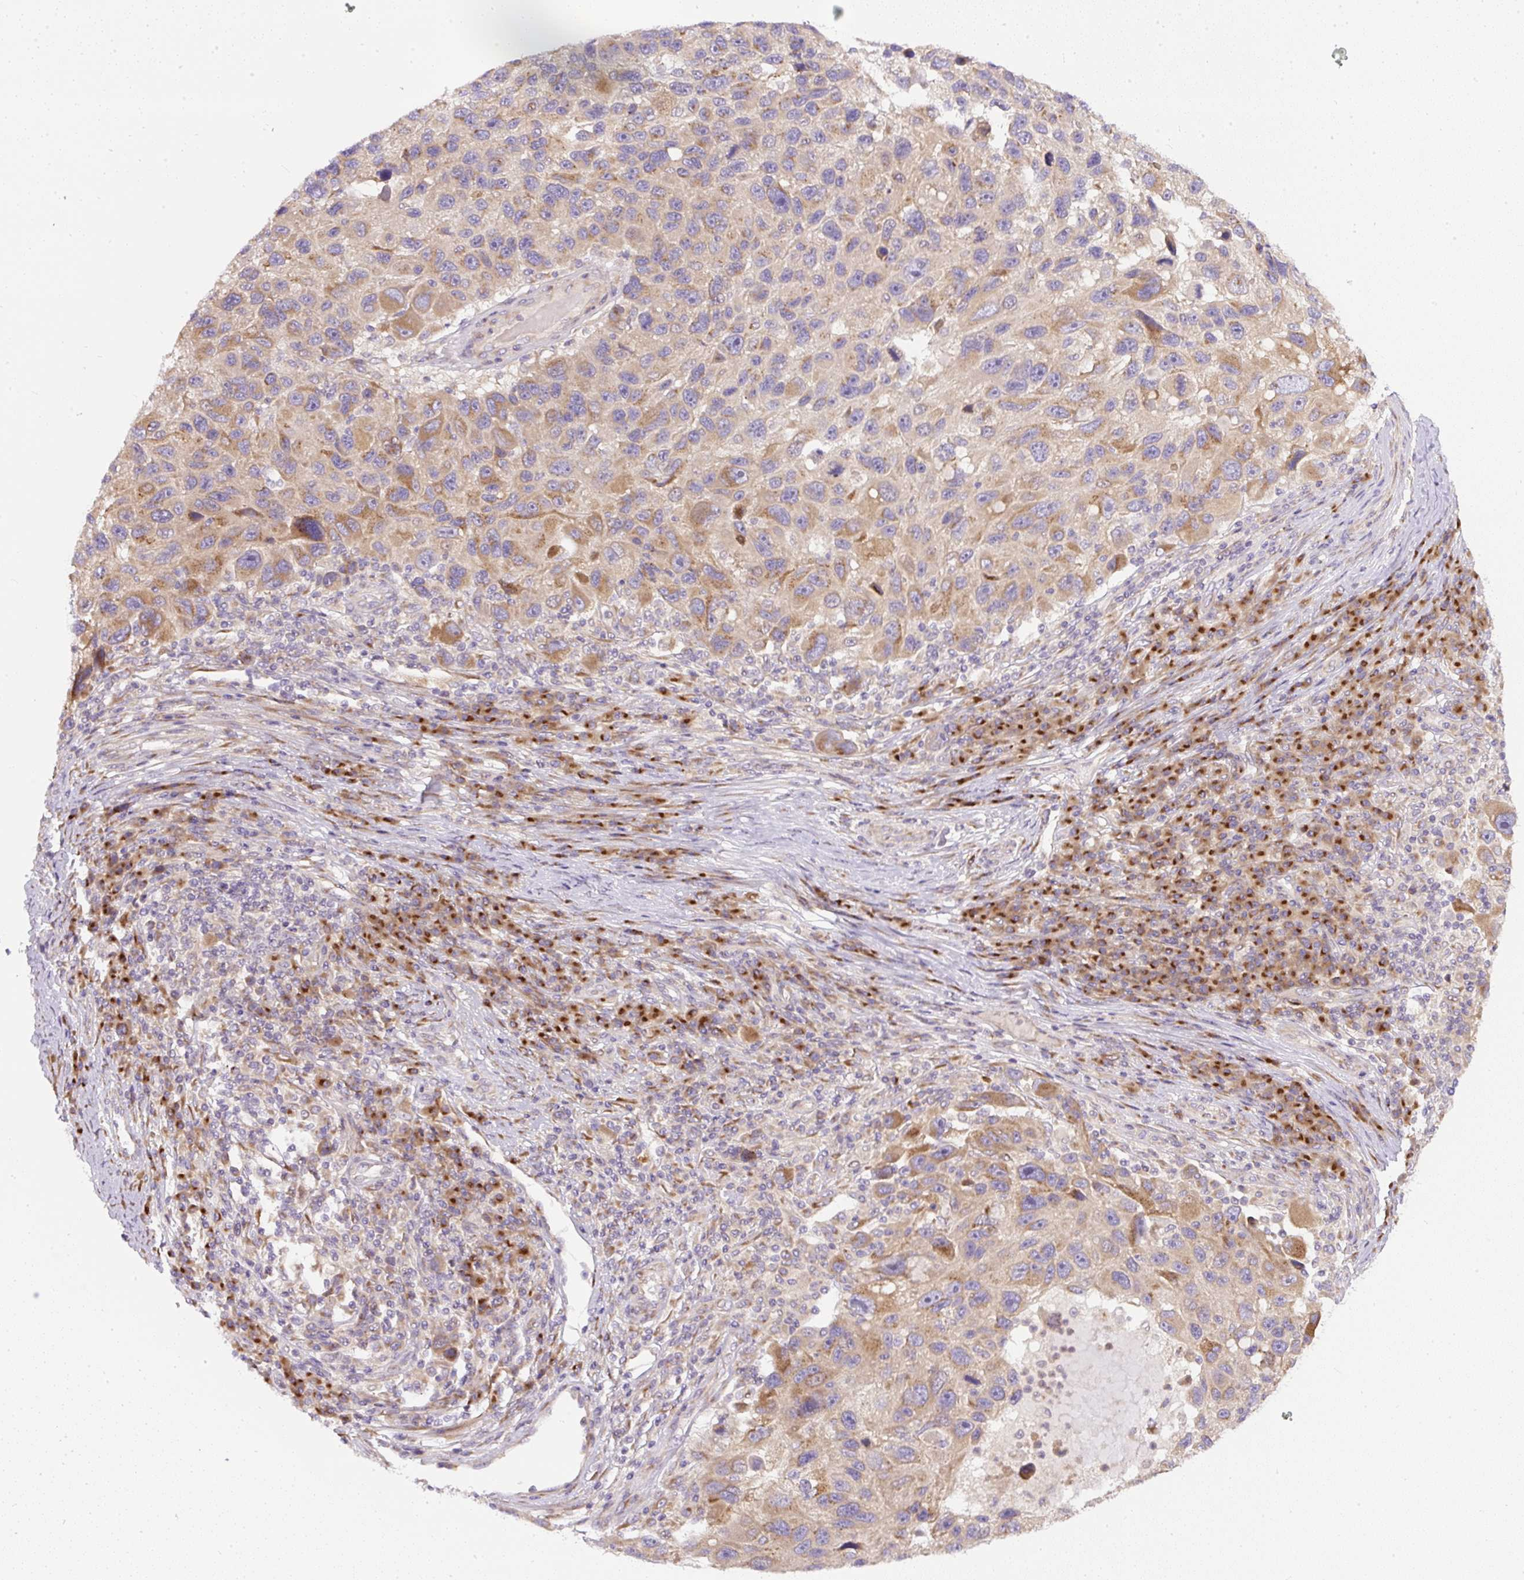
{"staining": {"intensity": "moderate", "quantity": "25%-75%", "location": "cytoplasmic/membranous"}, "tissue": "melanoma", "cell_type": "Tumor cells", "image_type": "cancer", "snomed": [{"axis": "morphology", "description": "Malignant melanoma, NOS"}, {"axis": "topography", "description": "Skin"}], "caption": "Malignant melanoma stained with immunohistochemistry exhibits moderate cytoplasmic/membranous positivity in about 25%-75% of tumor cells.", "gene": "MLX", "patient": {"sex": "male", "age": 53}}